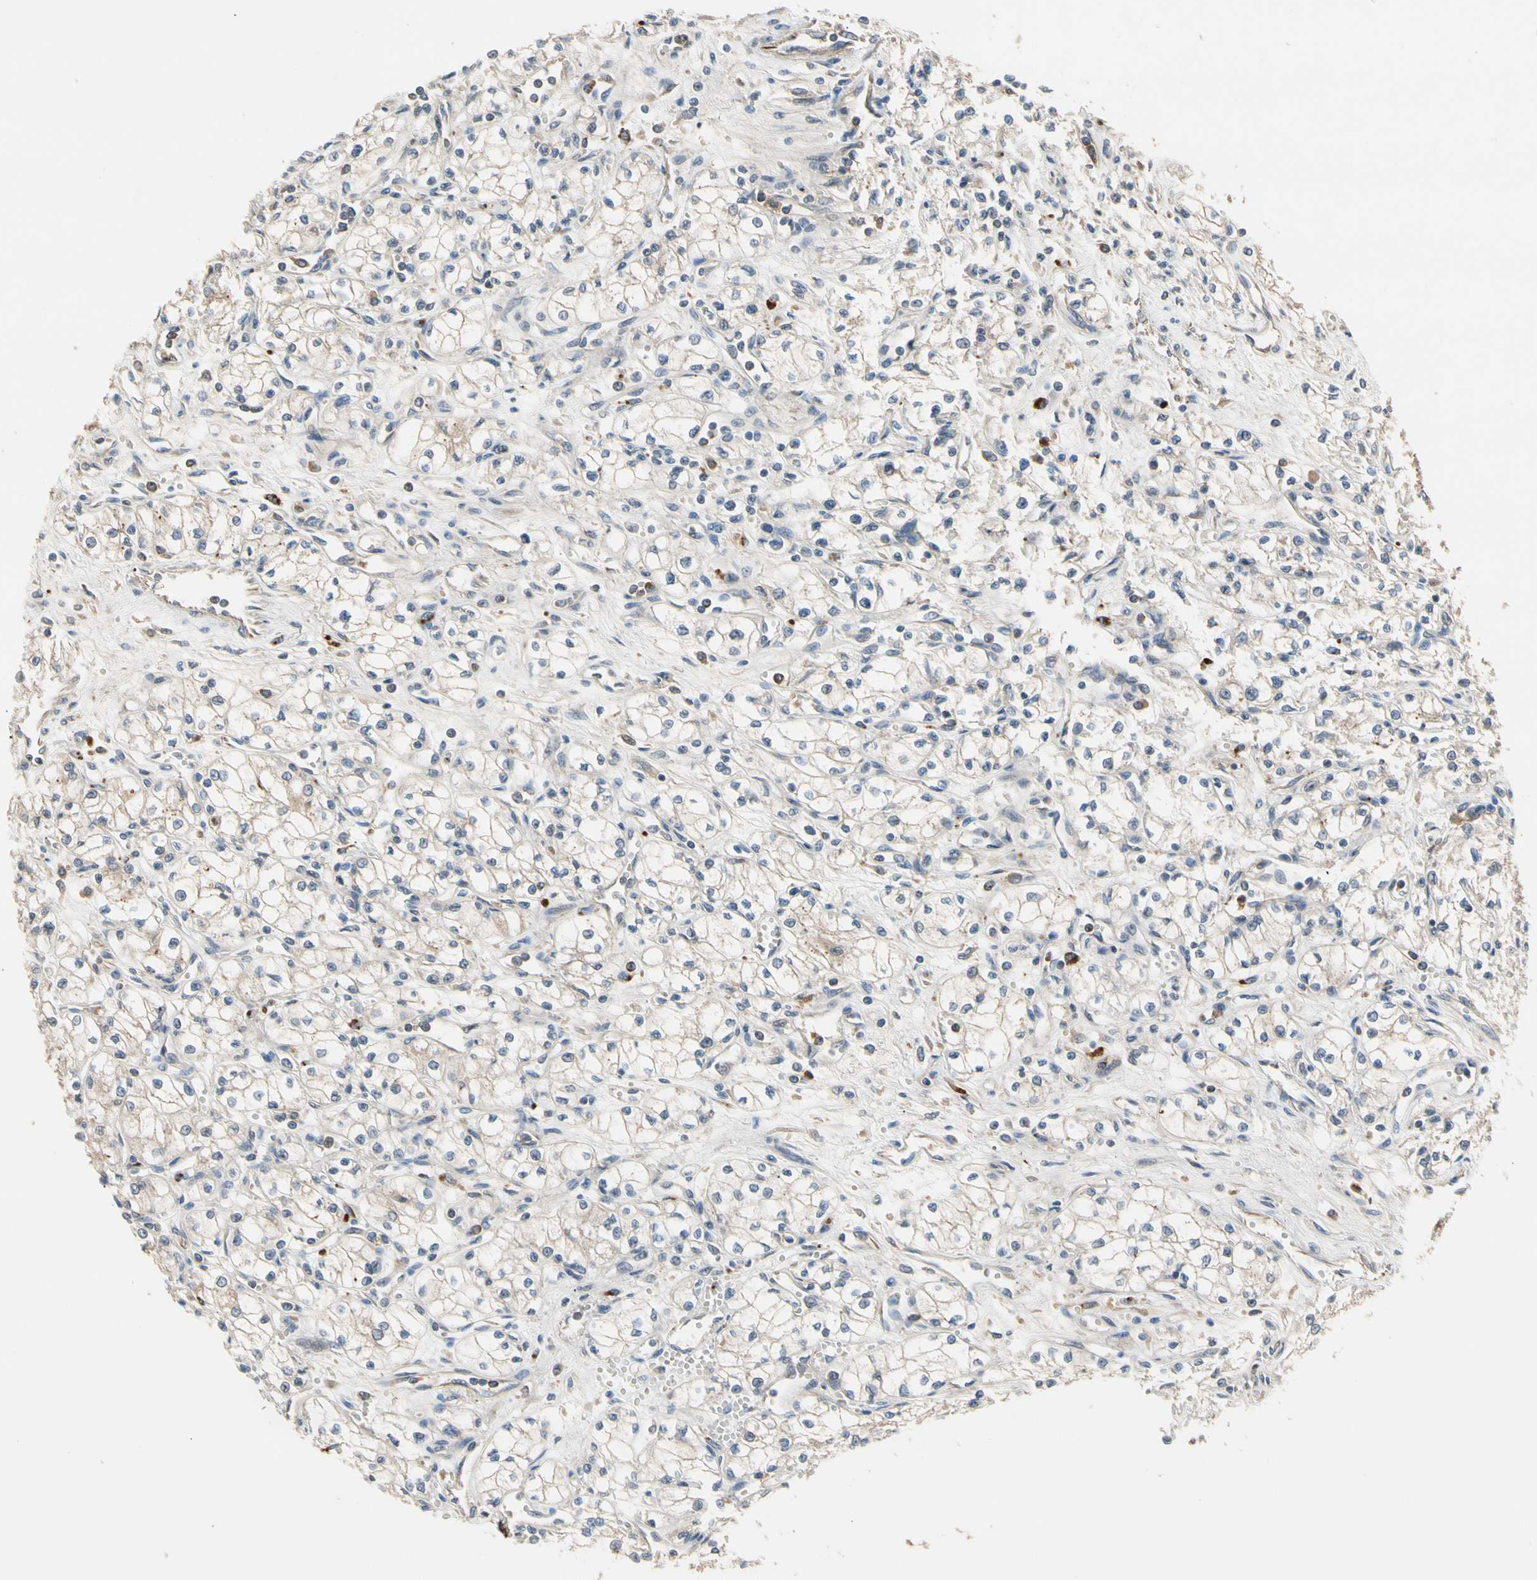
{"staining": {"intensity": "weak", "quantity": "<25%", "location": "cytoplasmic/membranous"}, "tissue": "renal cancer", "cell_type": "Tumor cells", "image_type": "cancer", "snomed": [{"axis": "morphology", "description": "Normal tissue, NOS"}, {"axis": "morphology", "description": "Adenocarcinoma, NOS"}, {"axis": "topography", "description": "Kidney"}], "caption": "IHC image of neoplastic tissue: human renal cancer (adenocarcinoma) stained with DAB reveals no significant protein staining in tumor cells.", "gene": "FGD6", "patient": {"sex": "male", "age": 59}}